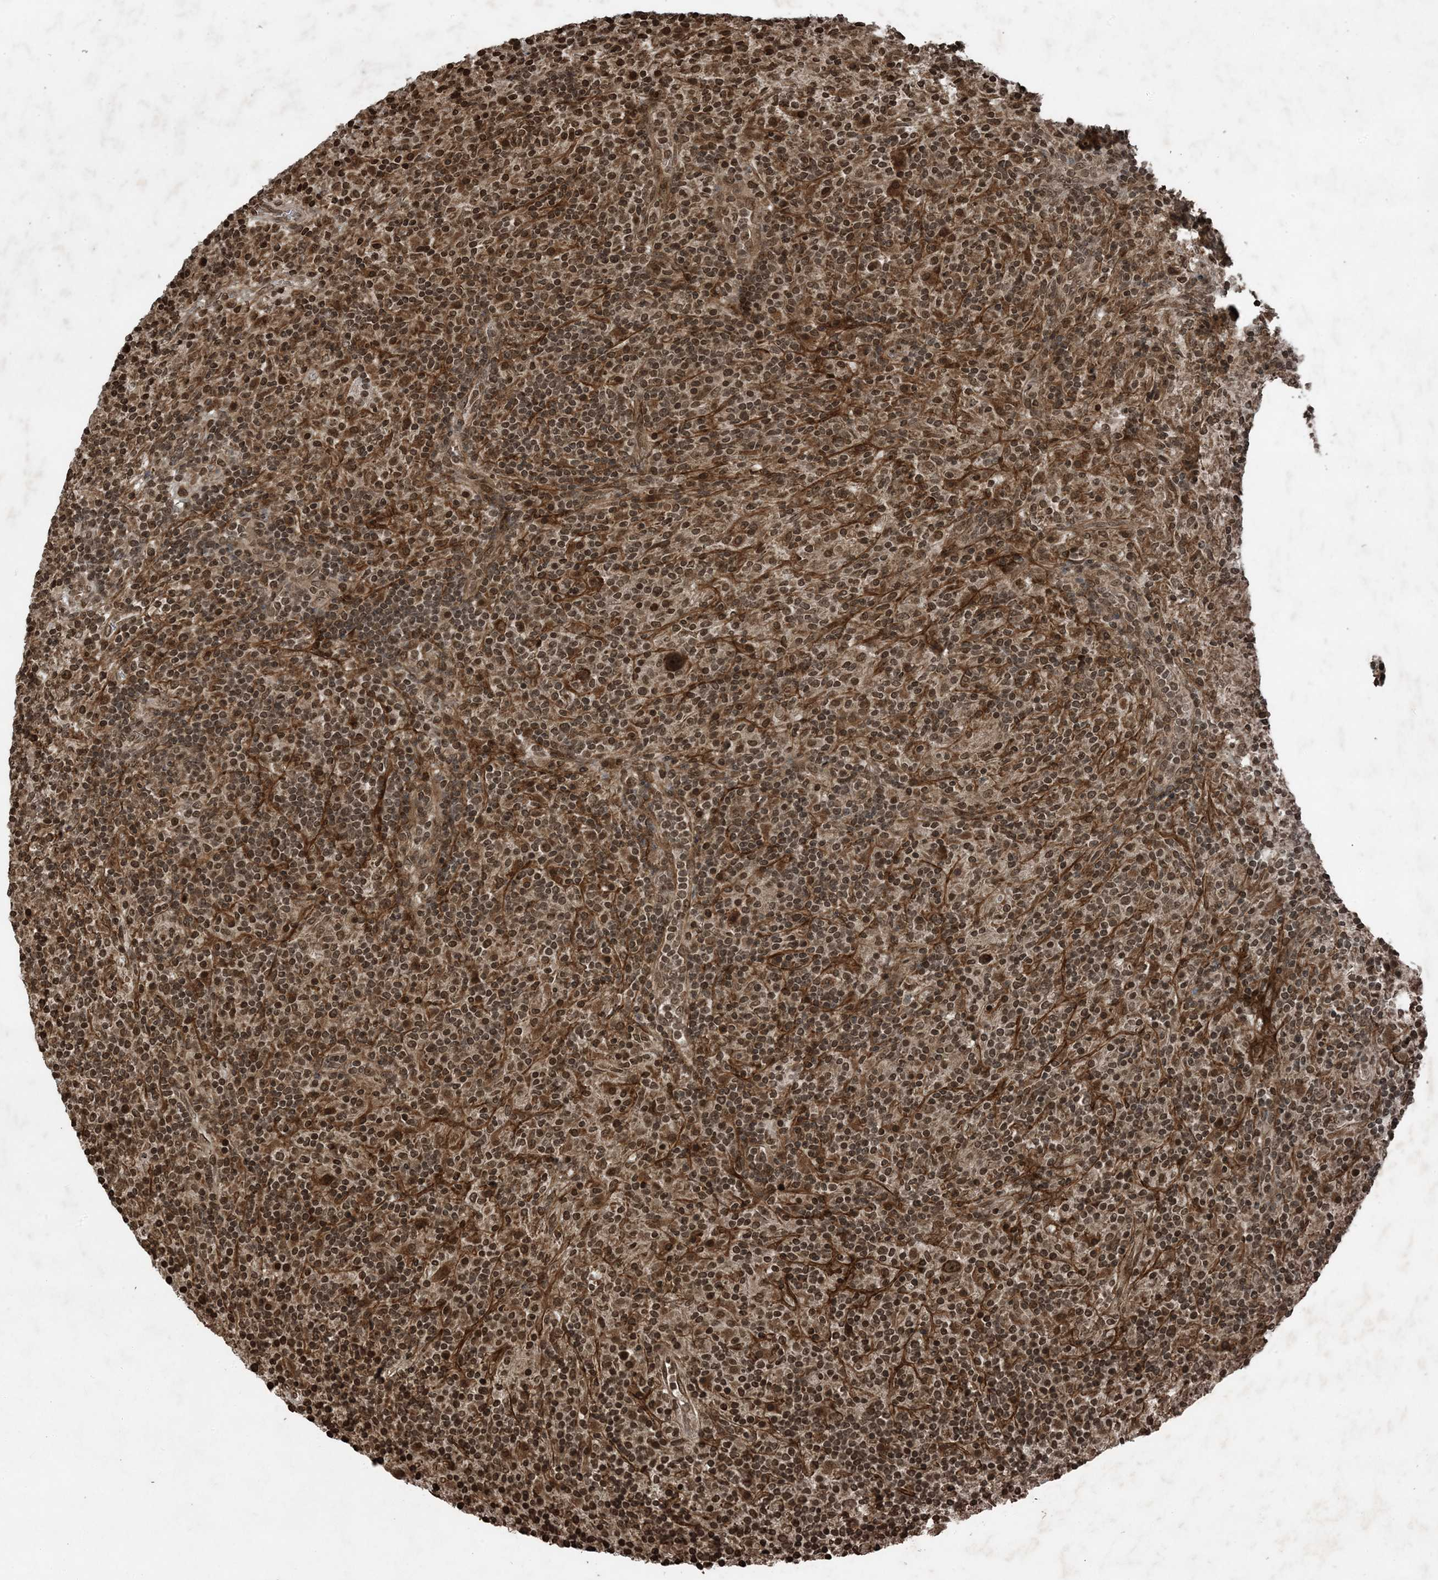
{"staining": {"intensity": "strong", "quantity": ">75%", "location": "cytoplasmic/membranous,nuclear"}, "tissue": "lymphoma", "cell_type": "Tumor cells", "image_type": "cancer", "snomed": [{"axis": "morphology", "description": "Hodgkin's disease, NOS"}, {"axis": "topography", "description": "Lymph node"}], "caption": "High-power microscopy captured an immunohistochemistry (IHC) micrograph of lymphoma, revealing strong cytoplasmic/membranous and nuclear positivity in about >75% of tumor cells. The staining was performed using DAB, with brown indicating positive protein expression. Nuclei are stained blue with hematoxylin.", "gene": "ZFAND2B", "patient": {"sex": "male", "age": 70}}